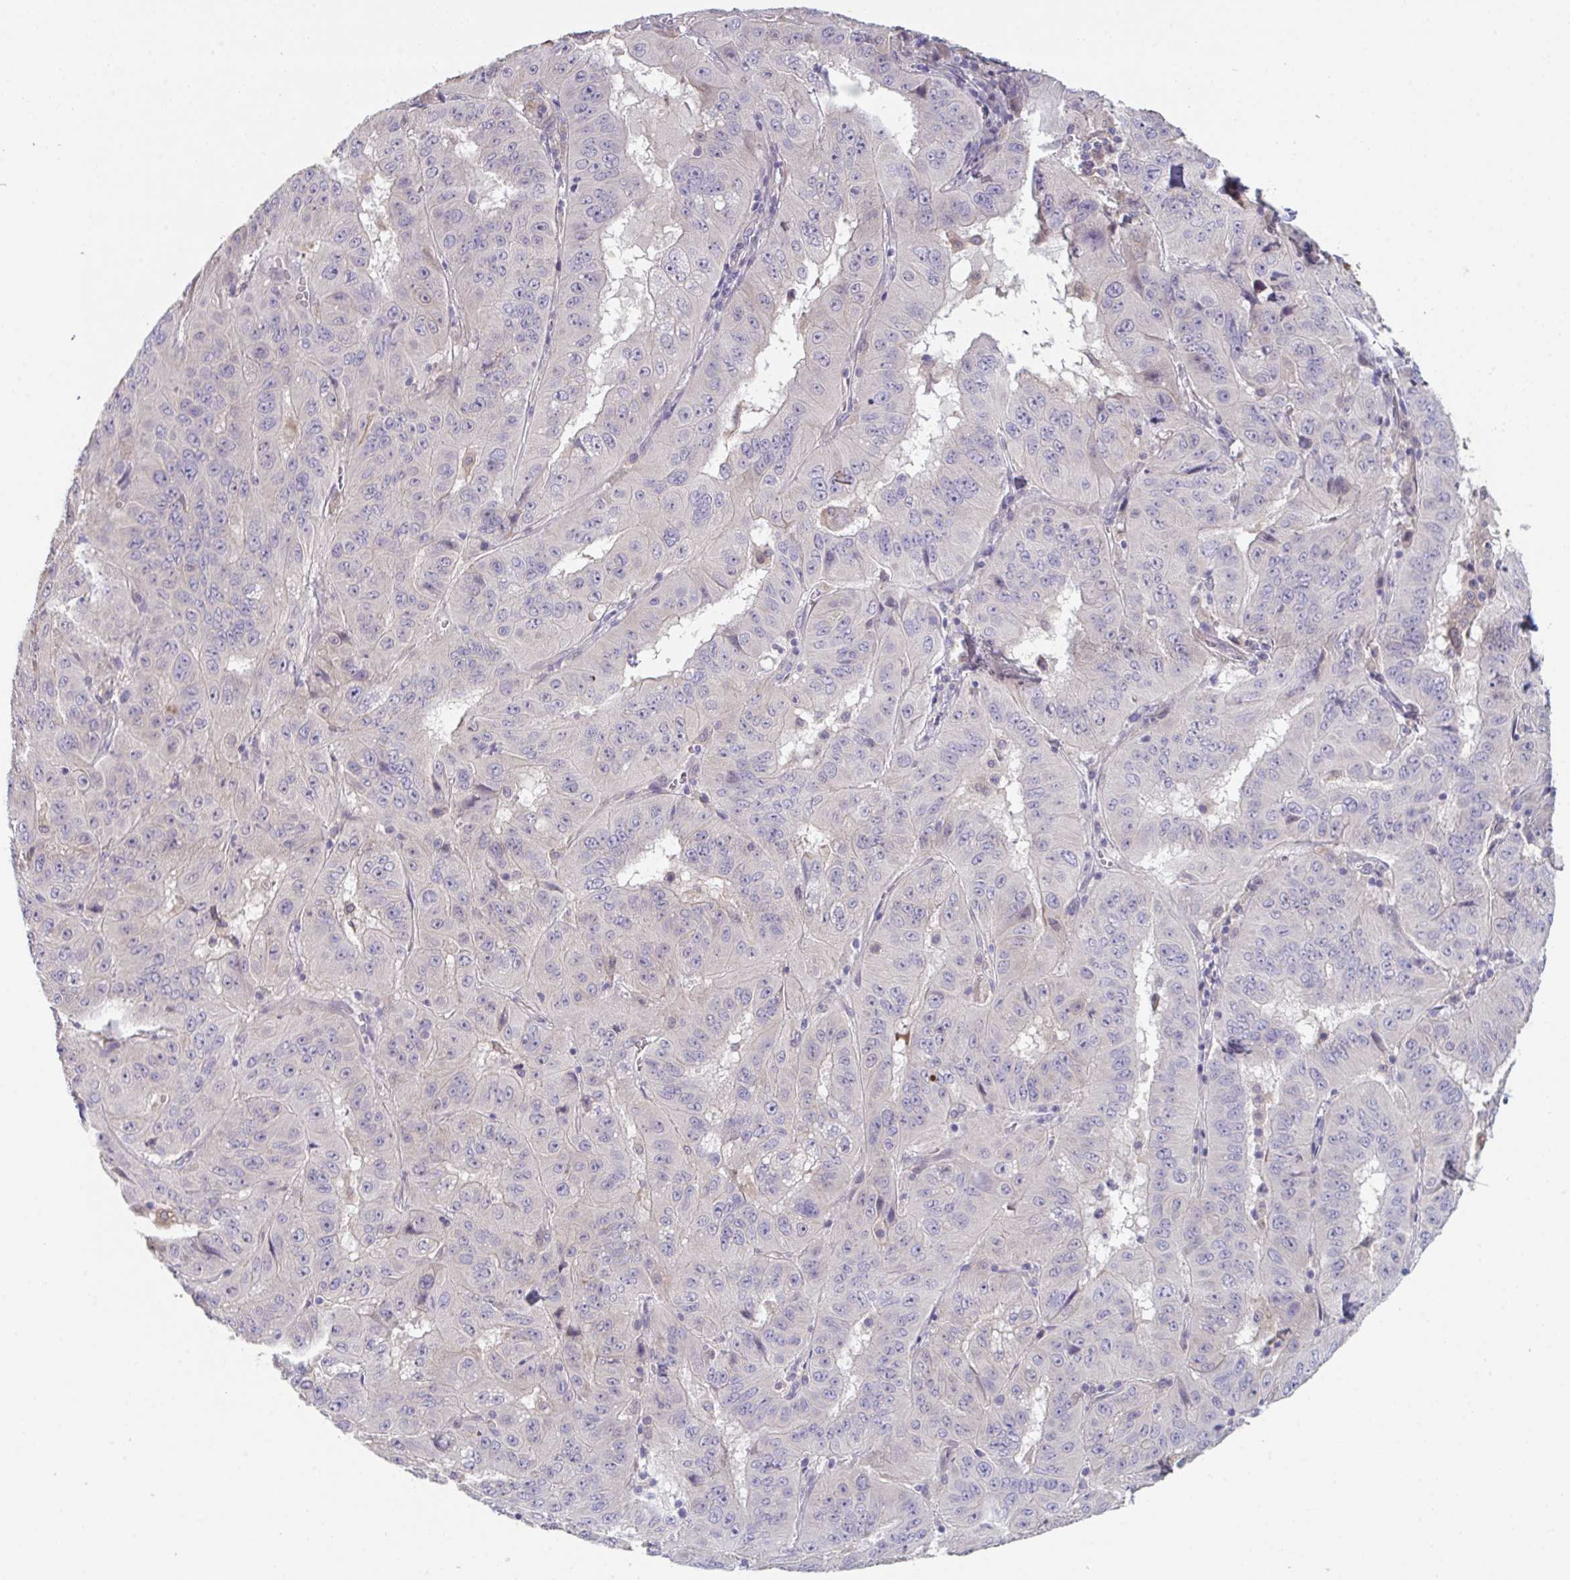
{"staining": {"intensity": "negative", "quantity": "none", "location": "none"}, "tissue": "pancreatic cancer", "cell_type": "Tumor cells", "image_type": "cancer", "snomed": [{"axis": "morphology", "description": "Adenocarcinoma, NOS"}, {"axis": "topography", "description": "Pancreas"}], "caption": "Pancreatic cancer (adenocarcinoma) was stained to show a protein in brown. There is no significant positivity in tumor cells.", "gene": "PTPRD", "patient": {"sex": "male", "age": 63}}